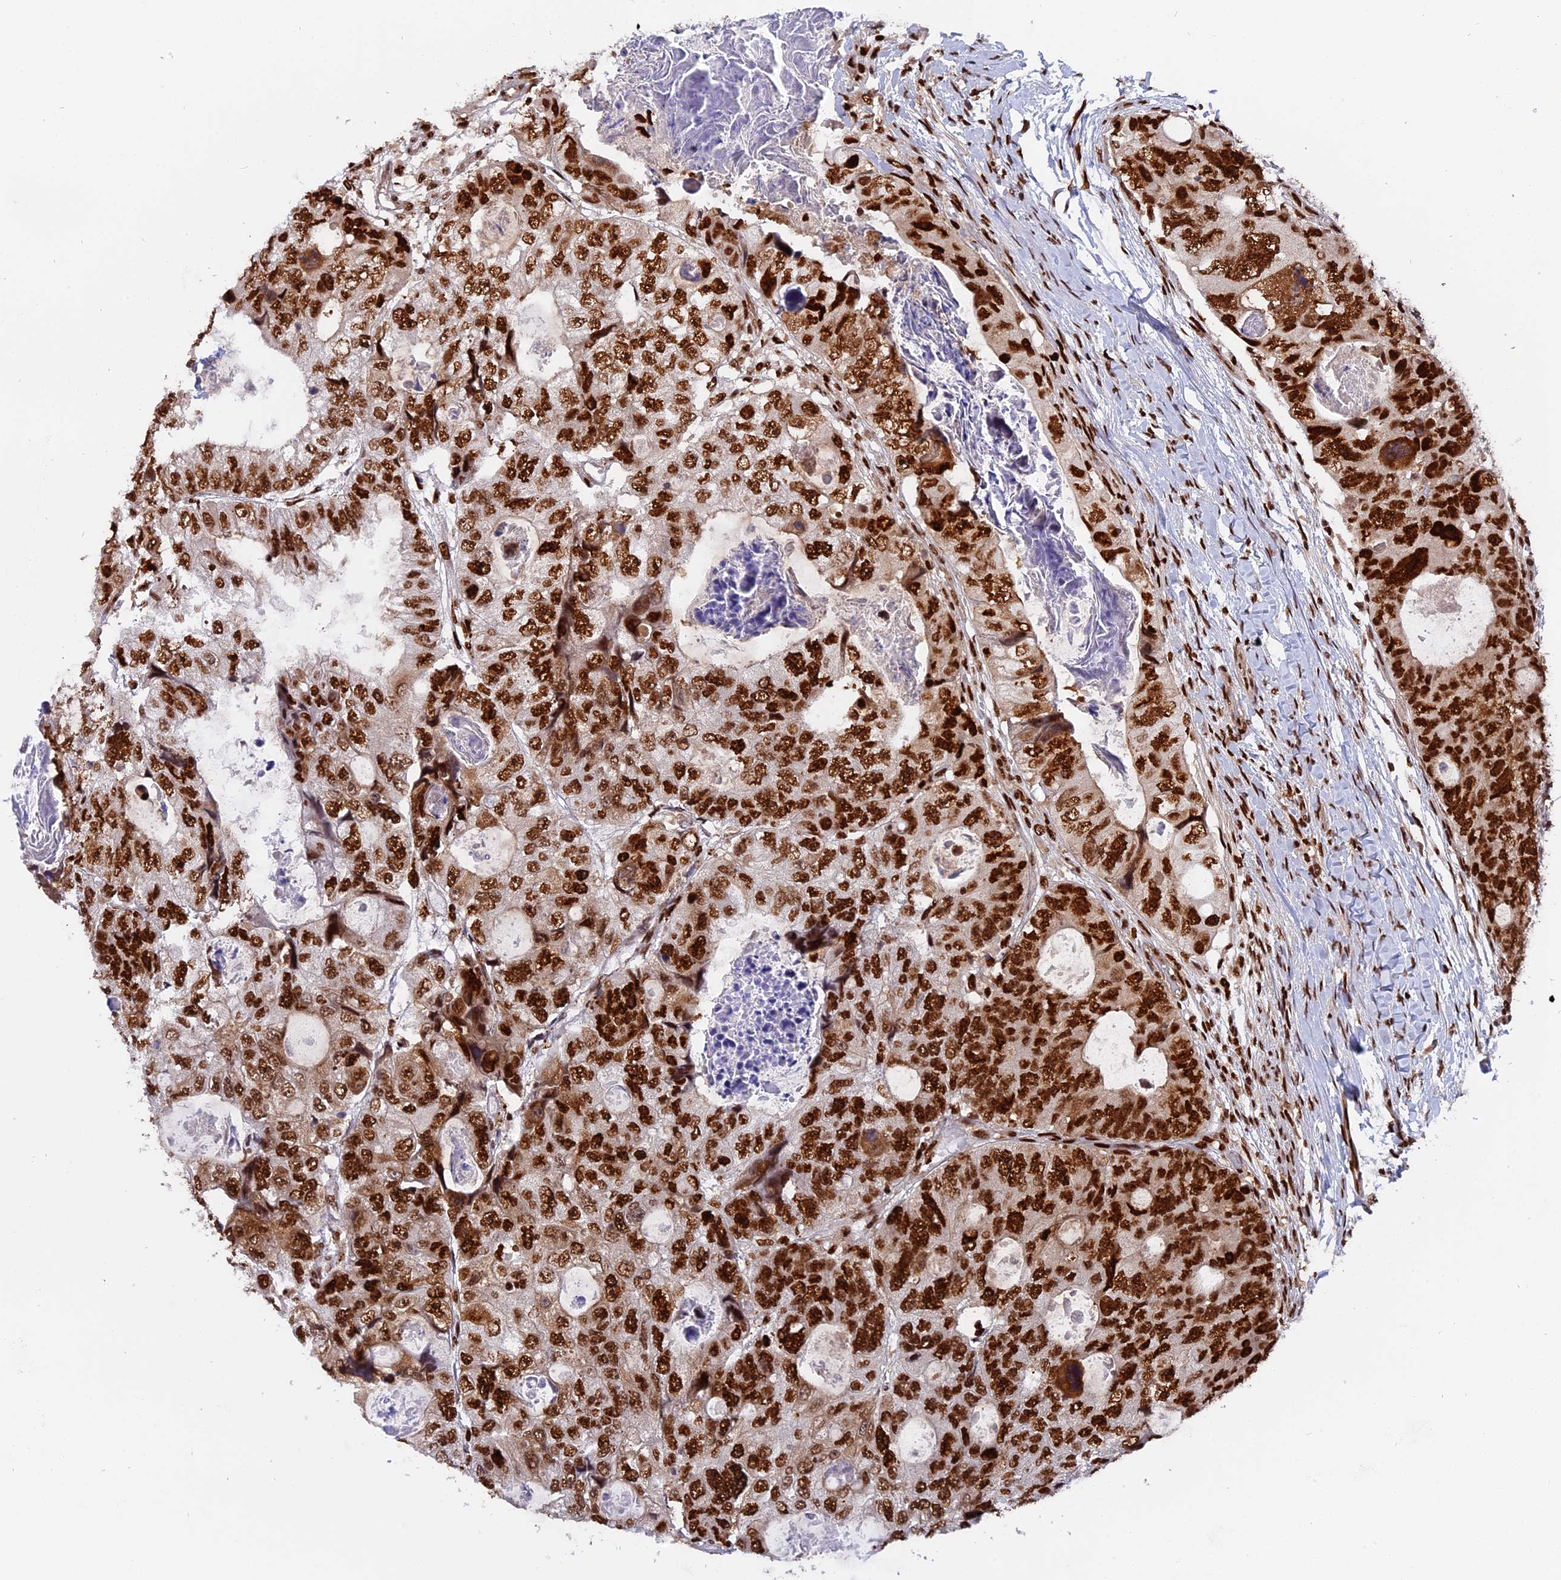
{"staining": {"intensity": "strong", "quantity": ">75%", "location": "nuclear"}, "tissue": "colorectal cancer", "cell_type": "Tumor cells", "image_type": "cancer", "snomed": [{"axis": "morphology", "description": "Adenocarcinoma, NOS"}, {"axis": "topography", "description": "Rectum"}], "caption": "Strong nuclear protein expression is identified in about >75% of tumor cells in colorectal cancer (adenocarcinoma). (Brightfield microscopy of DAB IHC at high magnification).", "gene": "RAMAC", "patient": {"sex": "male", "age": 59}}